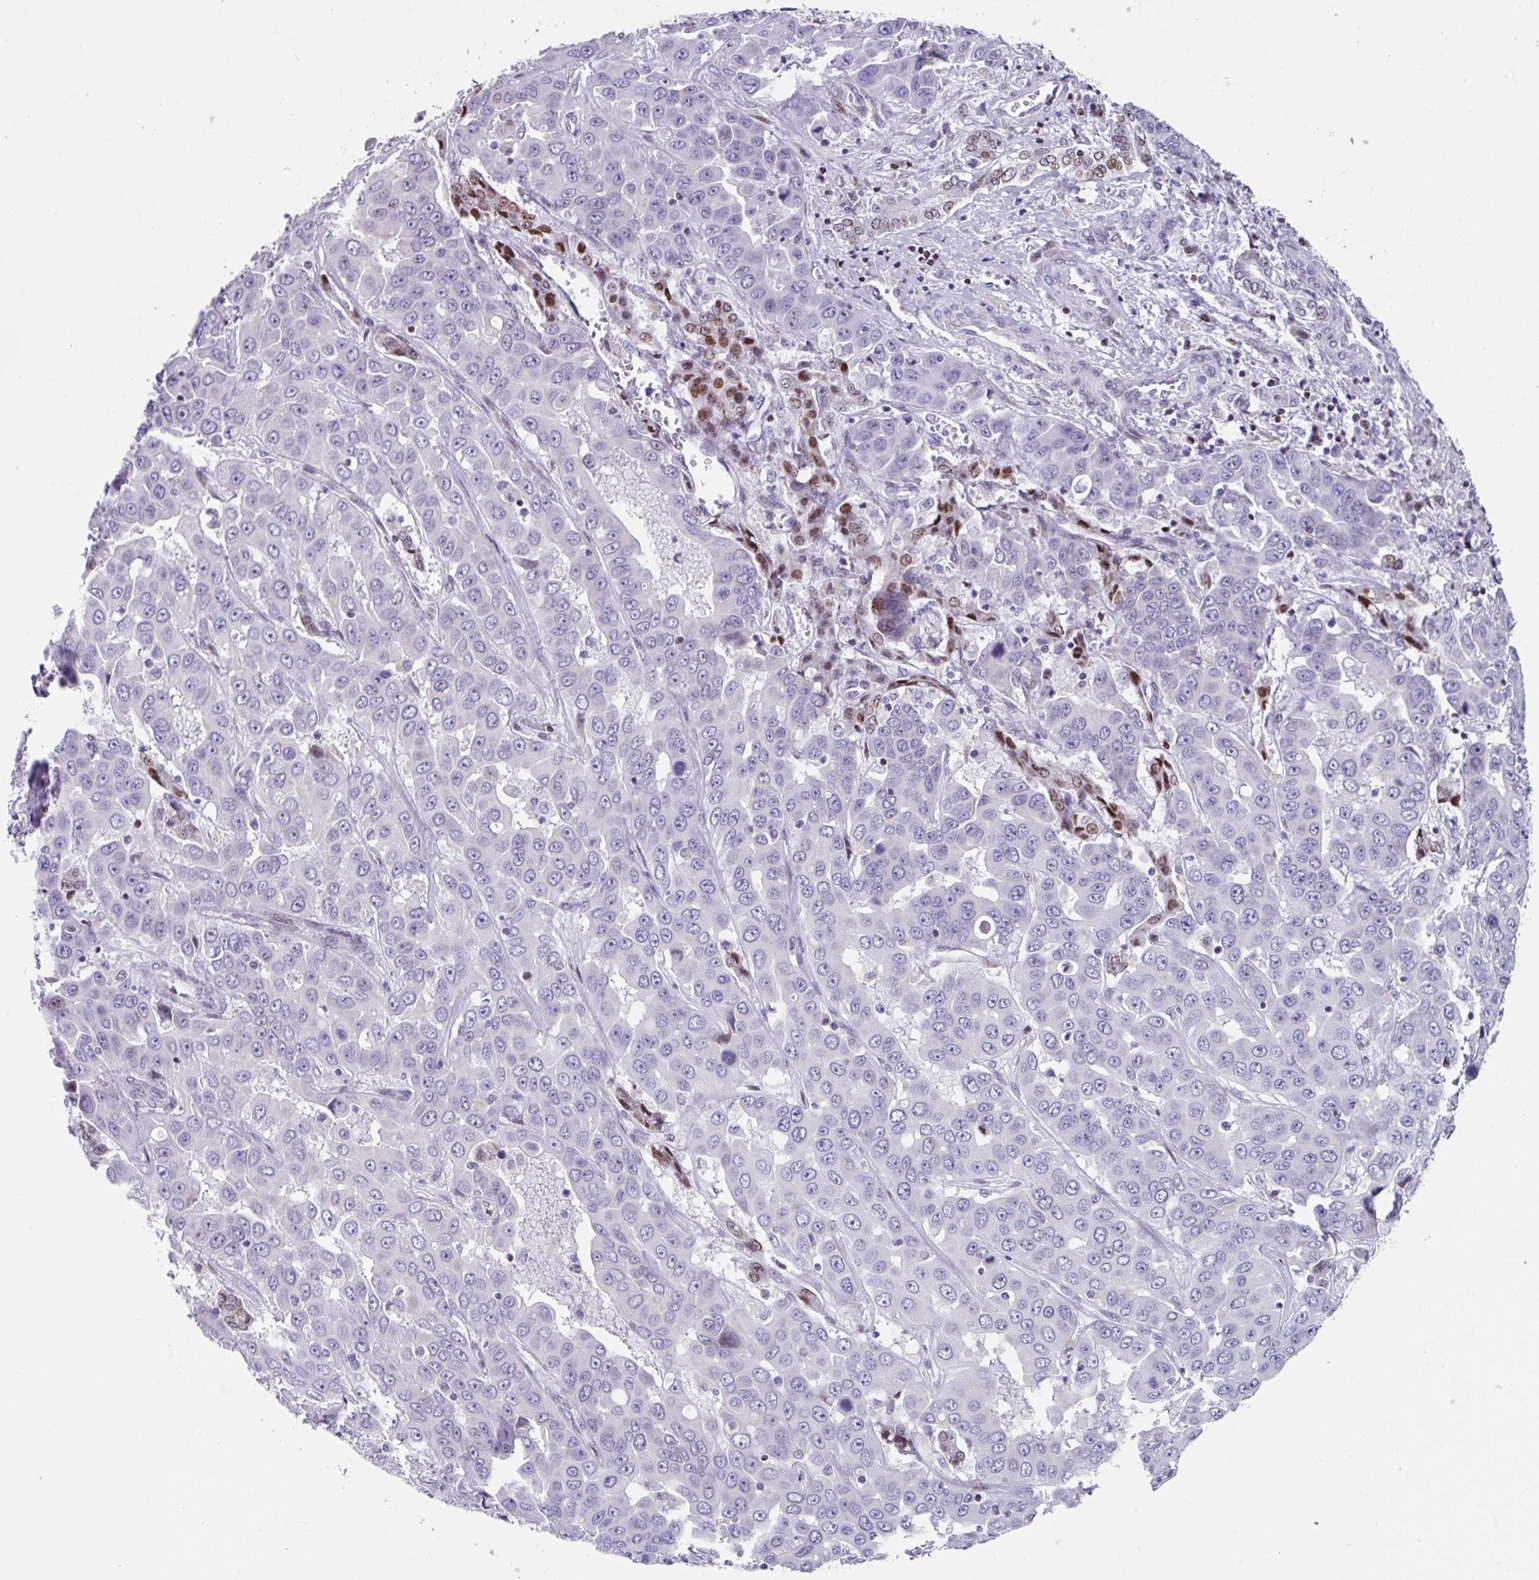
{"staining": {"intensity": "negative", "quantity": "none", "location": "none"}, "tissue": "liver cancer", "cell_type": "Tumor cells", "image_type": "cancer", "snomed": [{"axis": "morphology", "description": "Cholangiocarcinoma"}, {"axis": "topography", "description": "Liver"}], "caption": "Cholangiocarcinoma (liver) was stained to show a protein in brown. There is no significant staining in tumor cells.", "gene": "TCF3", "patient": {"sex": "female", "age": 52}}